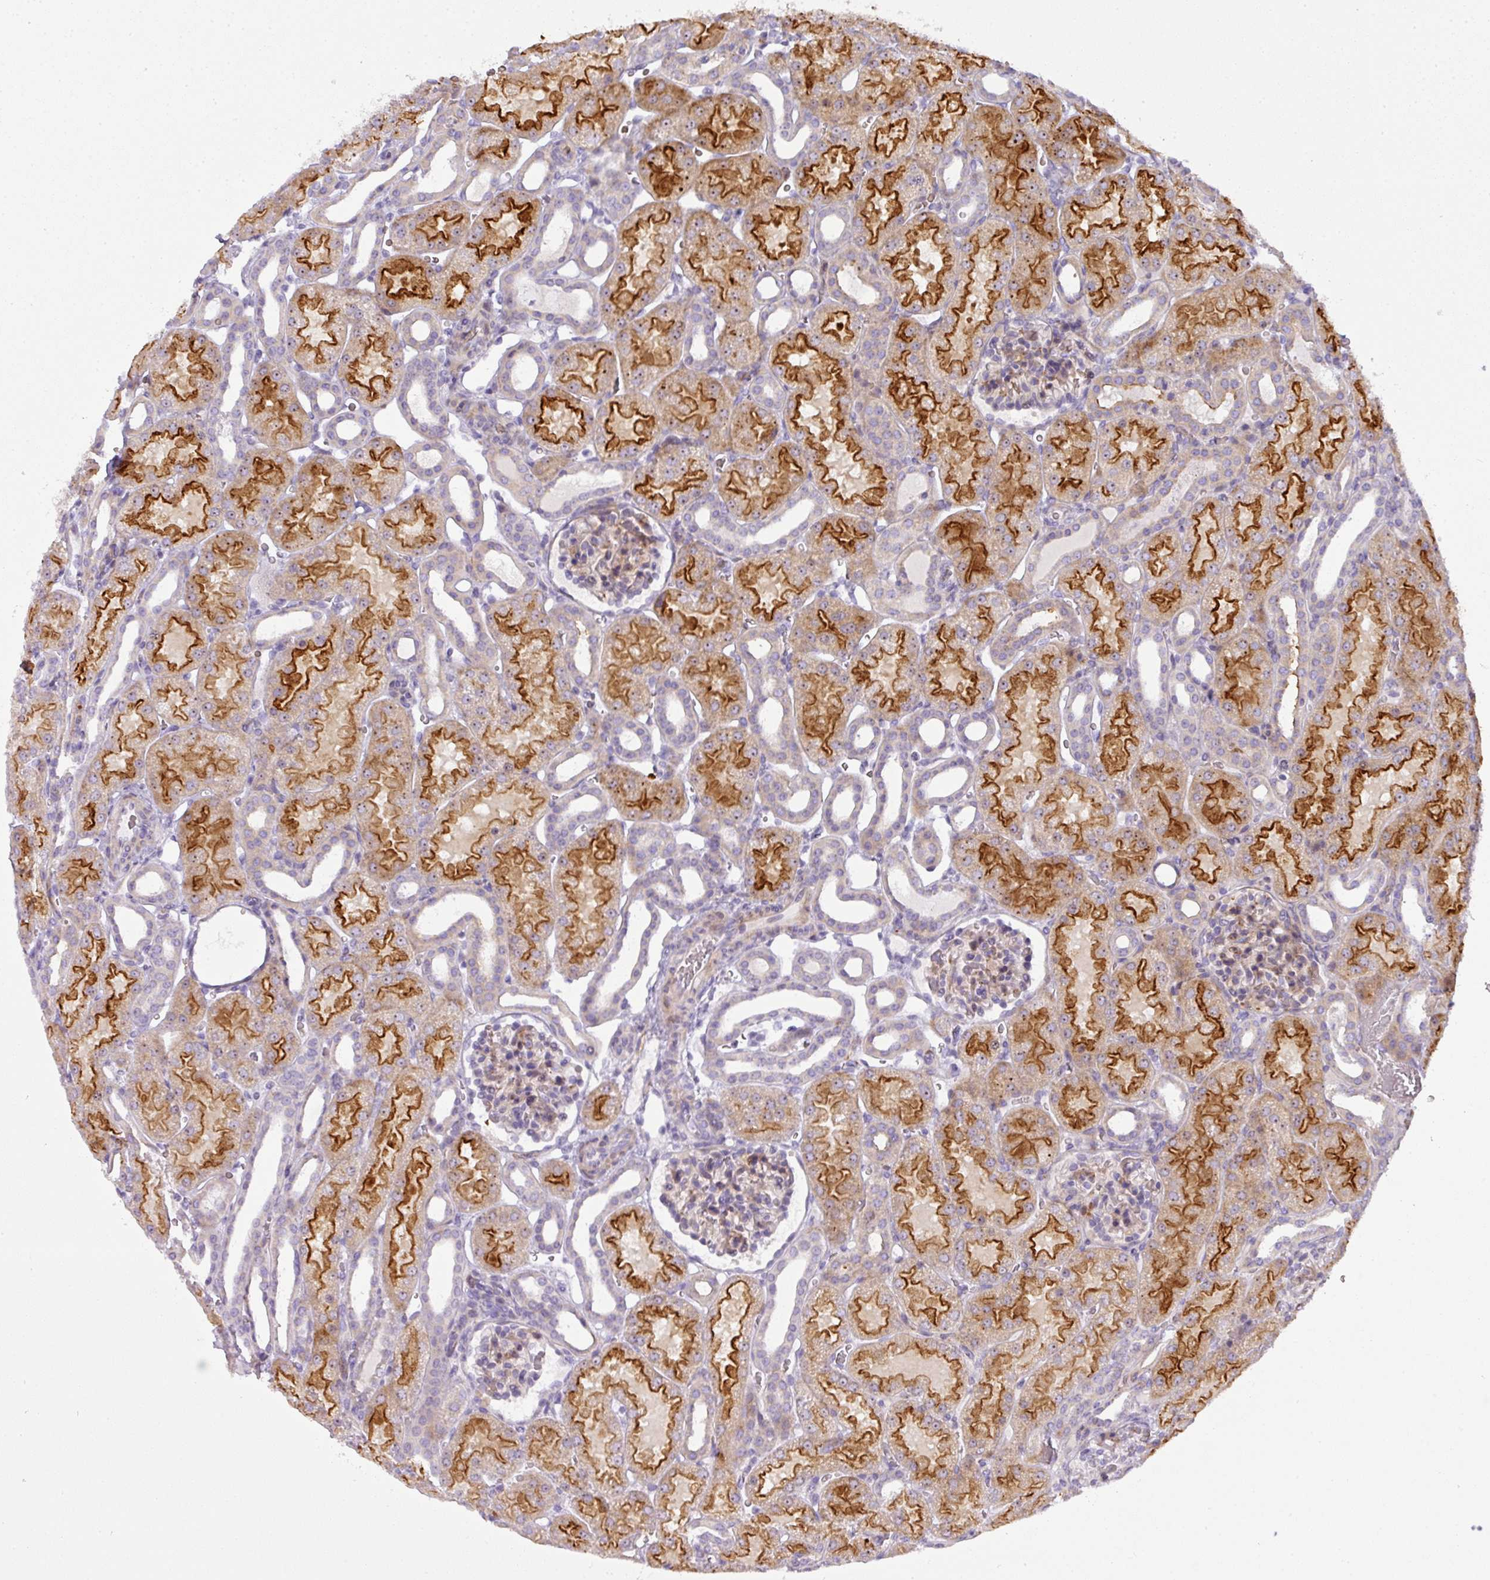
{"staining": {"intensity": "moderate", "quantity": "<25%", "location": "cytoplasmic/membranous"}, "tissue": "kidney", "cell_type": "Cells in glomeruli", "image_type": "normal", "snomed": [{"axis": "morphology", "description": "Normal tissue, NOS"}, {"axis": "topography", "description": "Kidney"}], "caption": "Immunohistochemical staining of unremarkable human kidney exhibits low levels of moderate cytoplasmic/membranous positivity in approximately <25% of cells in glomeruli.", "gene": "ATP6V1F", "patient": {"sex": "male", "age": 2}}